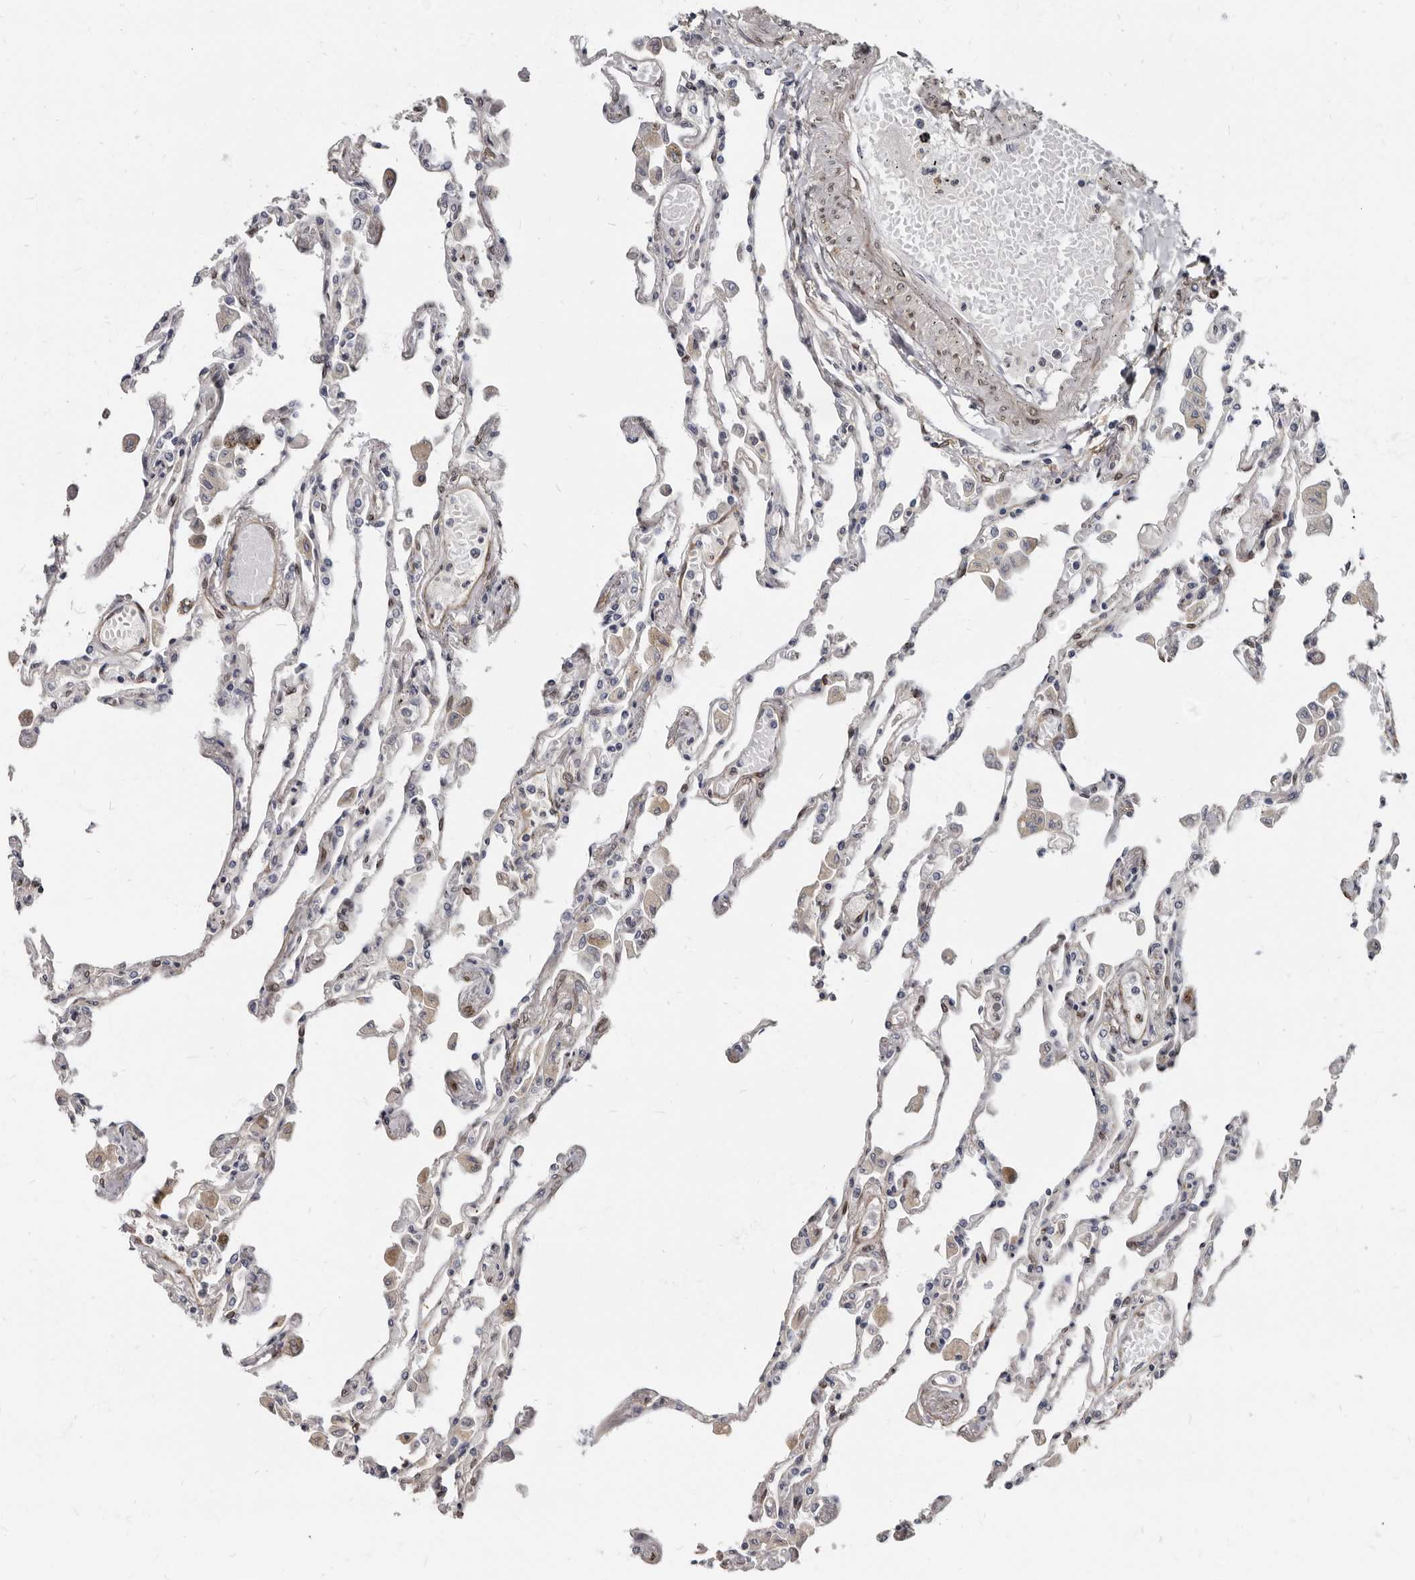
{"staining": {"intensity": "negative", "quantity": "none", "location": "none"}, "tissue": "lung", "cell_type": "Alveolar cells", "image_type": "normal", "snomed": [{"axis": "morphology", "description": "Normal tissue, NOS"}, {"axis": "topography", "description": "Bronchus"}, {"axis": "topography", "description": "Lung"}], "caption": "An immunohistochemistry (IHC) photomicrograph of benign lung is shown. There is no staining in alveolar cells of lung. The staining was performed using DAB to visualize the protein expression in brown, while the nuclei were stained in blue with hematoxylin (Magnification: 20x).", "gene": "MRGPRF", "patient": {"sex": "female", "age": 49}}